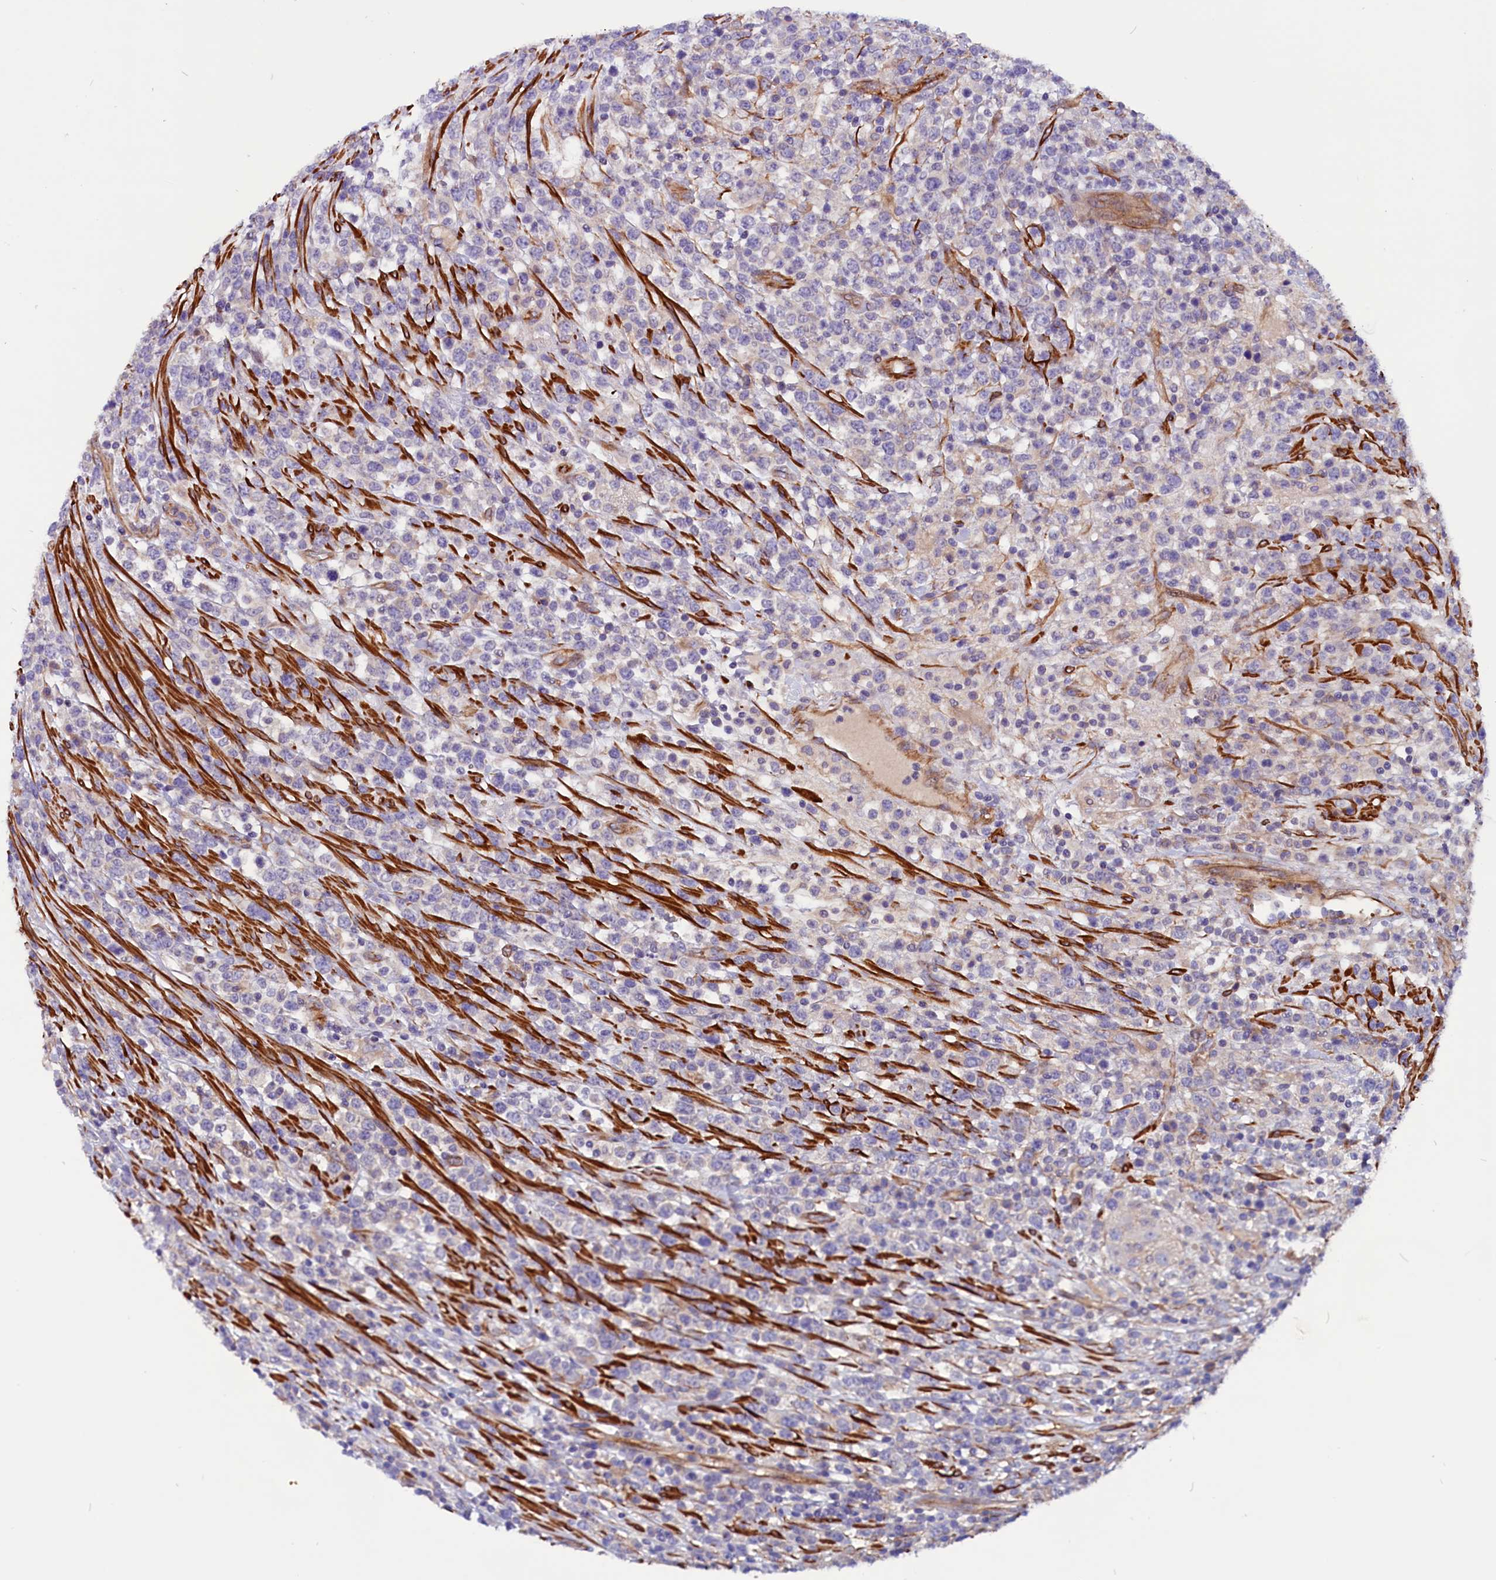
{"staining": {"intensity": "negative", "quantity": "none", "location": "none"}, "tissue": "lymphoma", "cell_type": "Tumor cells", "image_type": "cancer", "snomed": [{"axis": "morphology", "description": "Malignant lymphoma, non-Hodgkin's type, High grade"}, {"axis": "topography", "description": "Colon"}], "caption": "An IHC image of lymphoma is shown. There is no staining in tumor cells of lymphoma. (Stains: DAB immunohistochemistry with hematoxylin counter stain, Microscopy: brightfield microscopy at high magnification).", "gene": "ZNF749", "patient": {"sex": "female", "age": 53}}